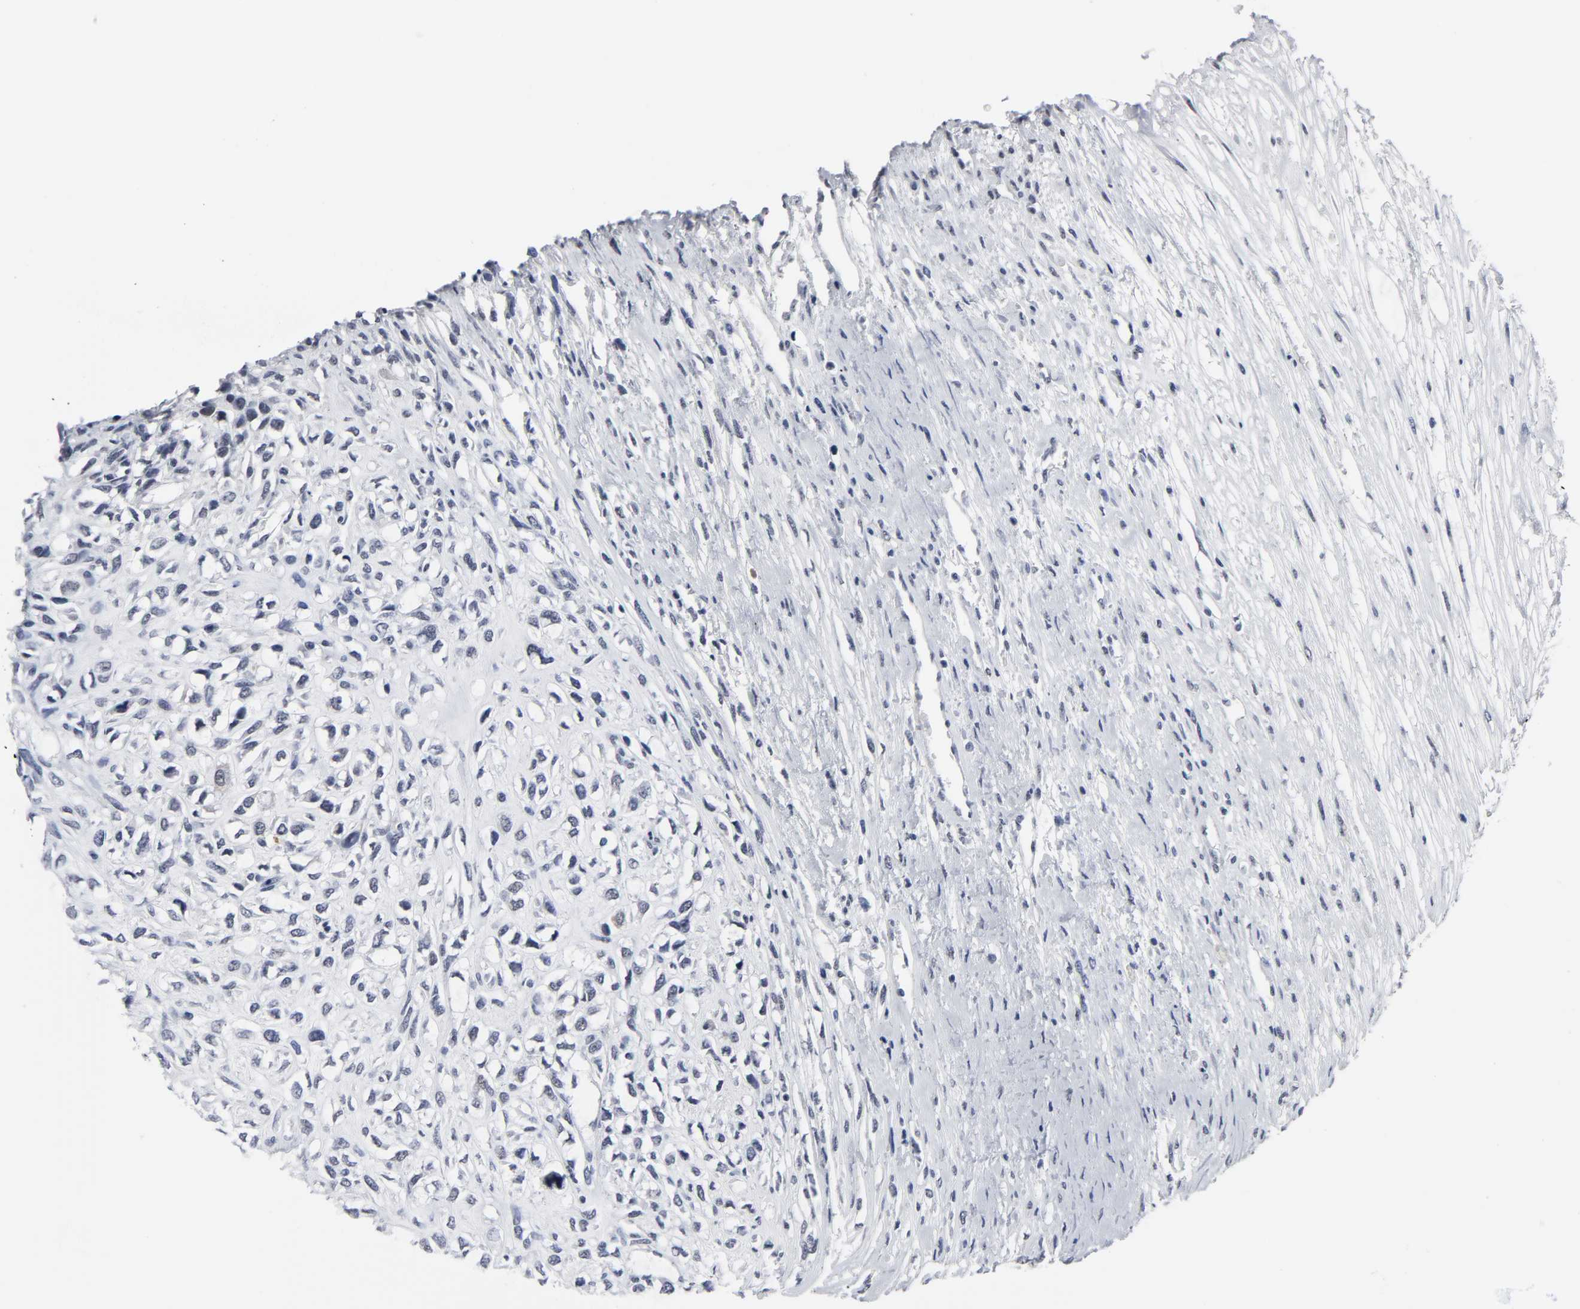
{"staining": {"intensity": "moderate", "quantity": "<25%", "location": "nuclear"}, "tissue": "head and neck cancer", "cell_type": "Tumor cells", "image_type": "cancer", "snomed": [{"axis": "morphology", "description": "Necrosis, NOS"}, {"axis": "morphology", "description": "Neoplasm, malignant, NOS"}, {"axis": "topography", "description": "Salivary gland"}, {"axis": "topography", "description": "Head-Neck"}], "caption": "Immunohistochemical staining of malignant neoplasm (head and neck) exhibits moderate nuclear protein staining in about <25% of tumor cells. (DAB = brown stain, brightfield microscopy at high magnification).", "gene": "GRHL2", "patient": {"sex": "male", "age": 43}}